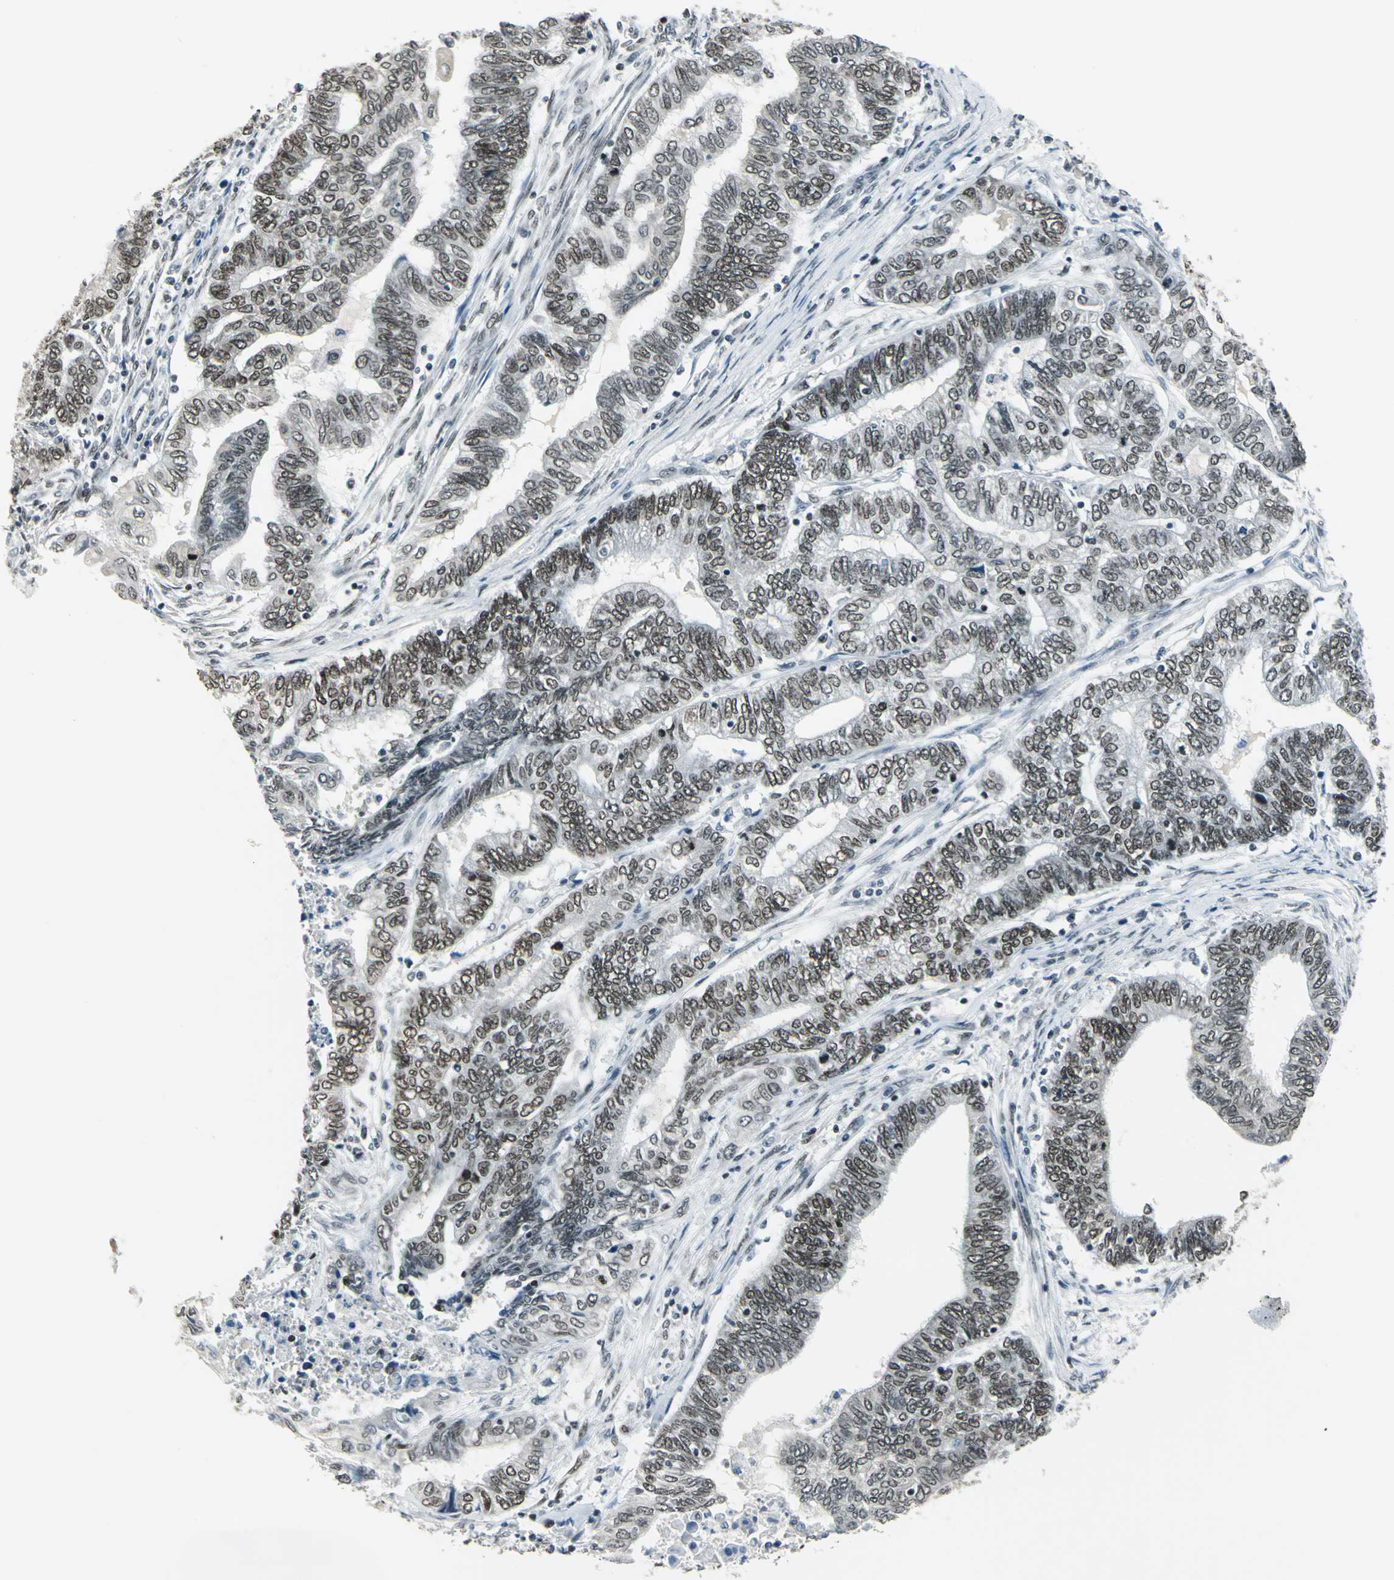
{"staining": {"intensity": "moderate", "quantity": ">75%", "location": "nuclear"}, "tissue": "endometrial cancer", "cell_type": "Tumor cells", "image_type": "cancer", "snomed": [{"axis": "morphology", "description": "Adenocarcinoma, NOS"}, {"axis": "topography", "description": "Uterus"}, {"axis": "topography", "description": "Endometrium"}], "caption": "Brown immunohistochemical staining in adenocarcinoma (endometrial) exhibits moderate nuclear staining in about >75% of tumor cells.", "gene": "ADNP", "patient": {"sex": "female", "age": 70}}